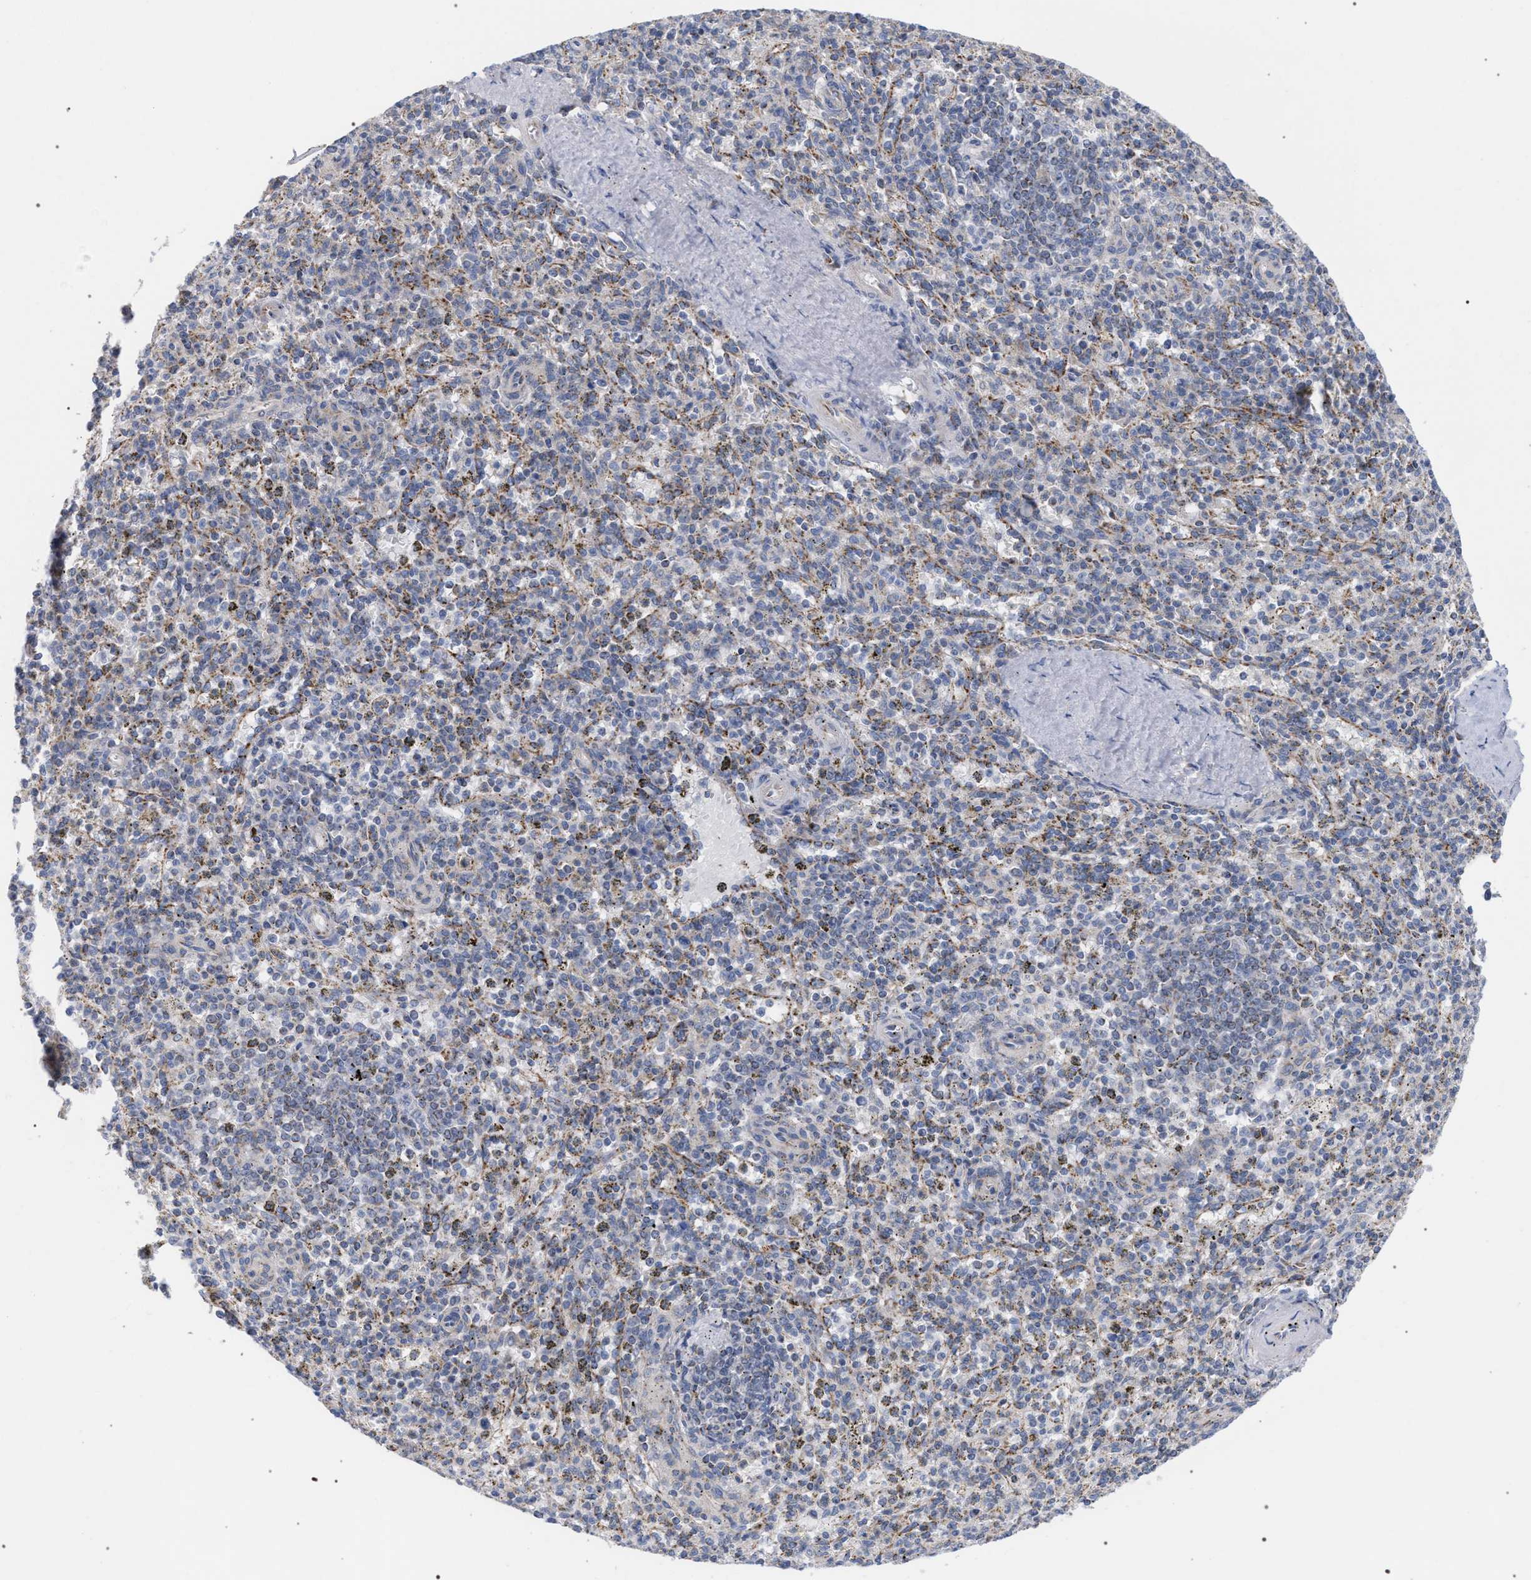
{"staining": {"intensity": "negative", "quantity": "none", "location": "none"}, "tissue": "spleen", "cell_type": "Cells in red pulp", "image_type": "normal", "snomed": [{"axis": "morphology", "description": "Normal tissue, NOS"}, {"axis": "topography", "description": "Spleen"}], "caption": "DAB immunohistochemical staining of normal human spleen exhibits no significant staining in cells in red pulp.", "gene": "ECI2", "patient": {"sex": "male", "age": 72}}